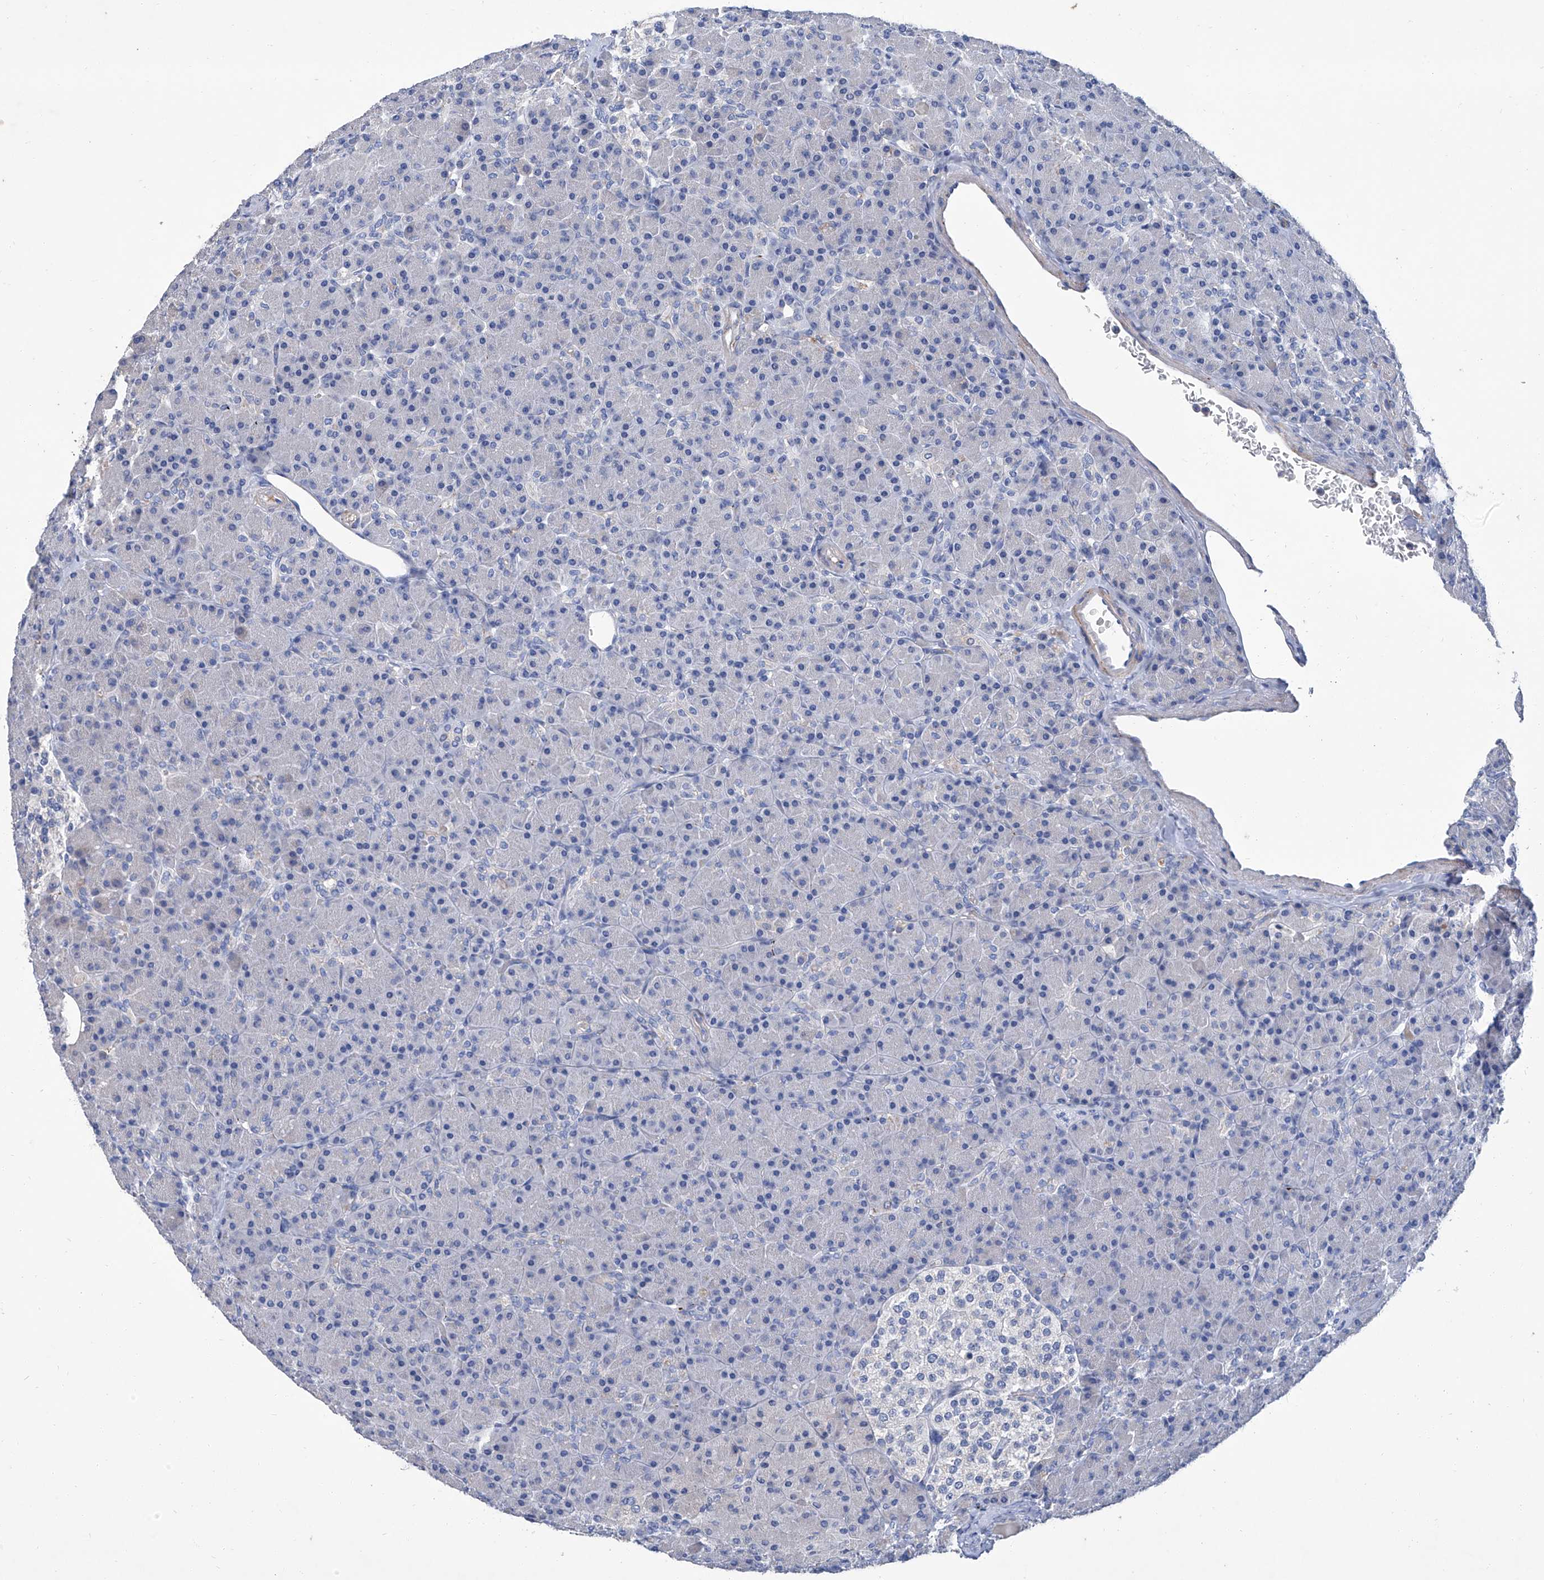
{"staining": {"intensity": "negative", "quantity": "none", "location": "none"}, "tissue": "pancreas", "cell_type": "Exocrine glandular cells", "image_type": "normal", "snomed": [{"axis": "morphology", "description": "Normal tissue, NOS"}, {"axis": "topography", "description": "Pancreas"}], "caption": "Unremarkable pancreas was stained to show a protein in brown. There is no significant staining in exocrine glandular cells. (Immunohistochemistry (ihc), brightfield microscopy, high magnification).", "gene": "GPT", "patient": {"sex": "female", "age": 43}}